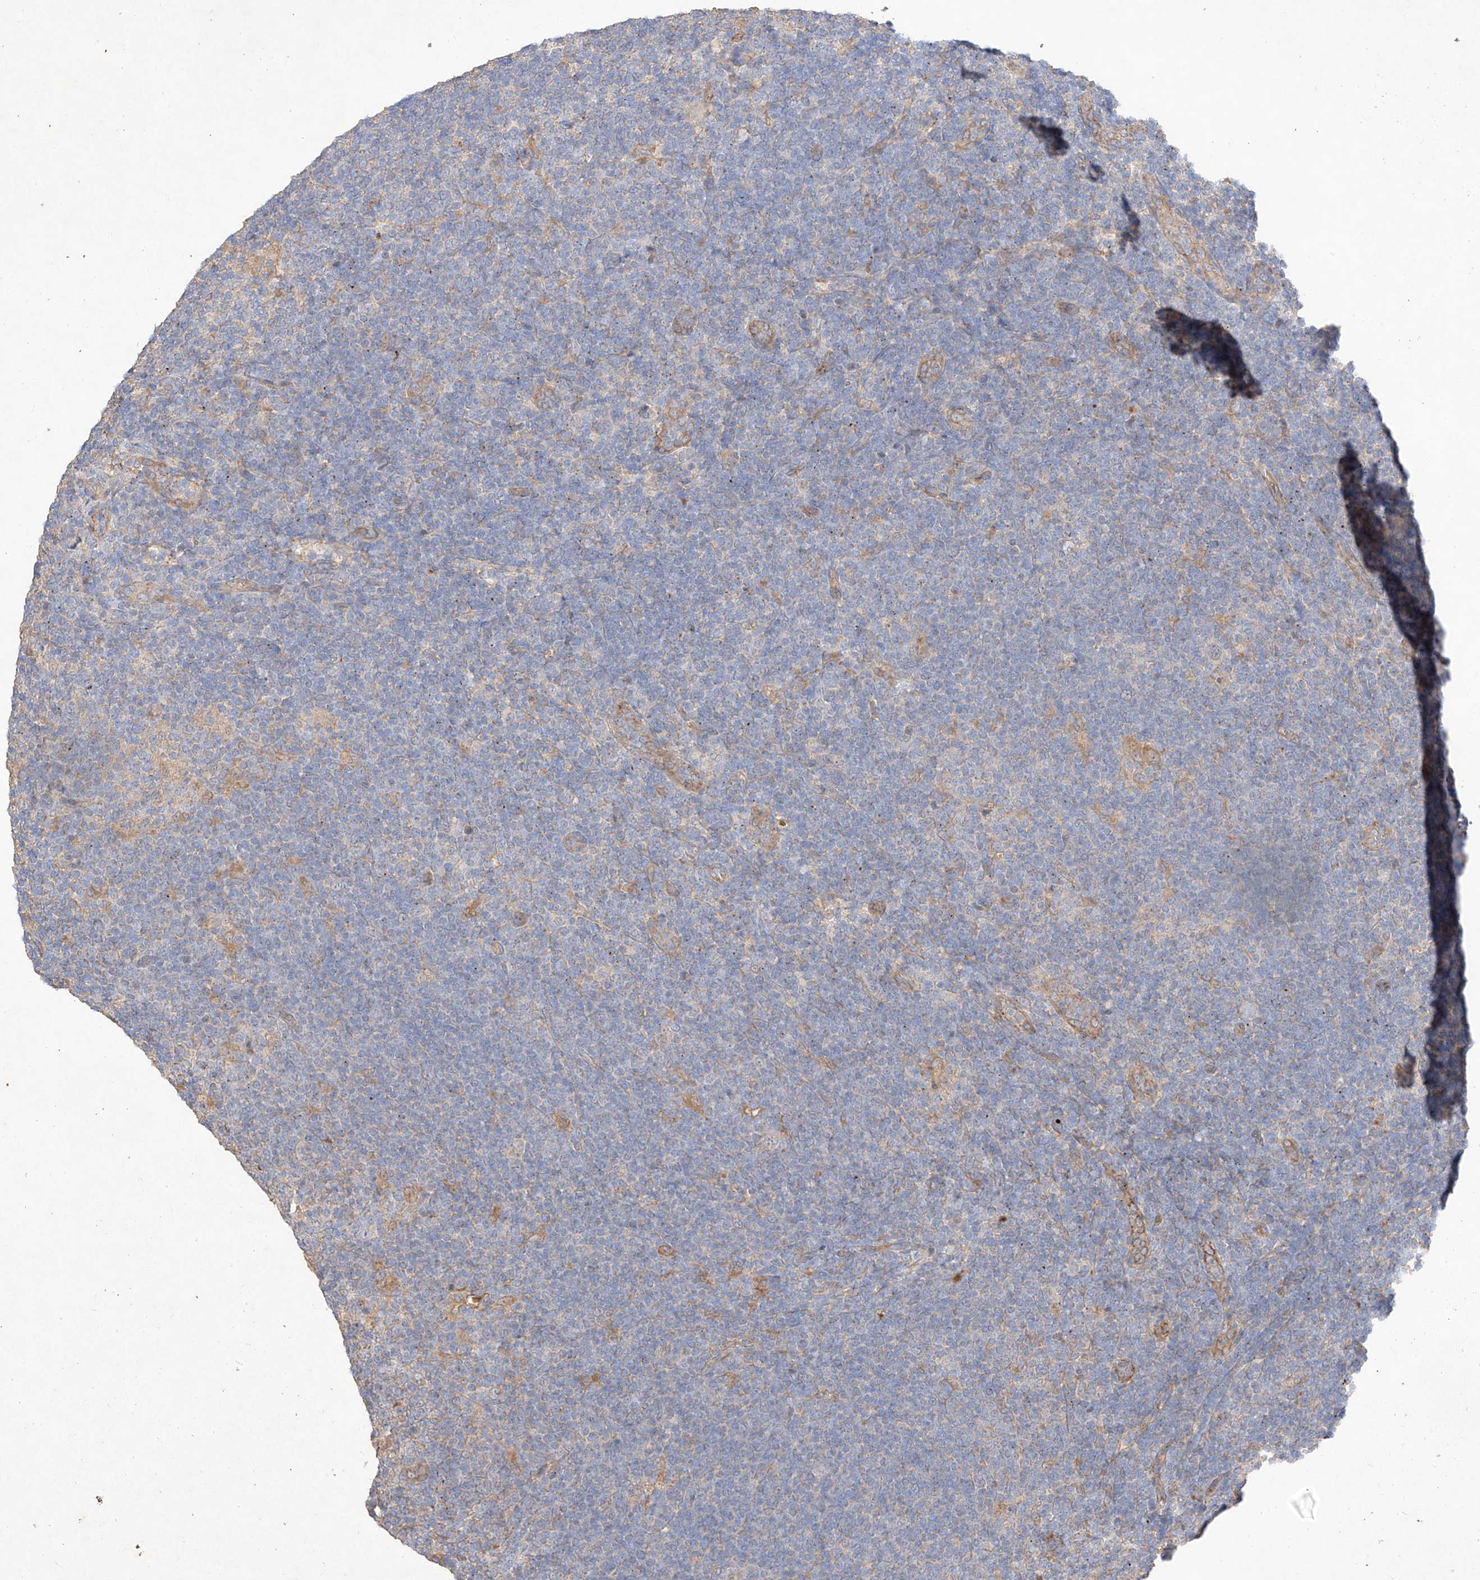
{"staining": {"intensity": "negative", "quantity": "none", "location": "none"}, "tissue": "lymphoma", "cell_type": "Tumor cells", "image_type": "cancer", "snomed": [{"axis": "morphology", "description": "Hodgkin's disease, NOS"}, {"axis": "topography", "description": "Lymph node"}], "caption": "The image exhibits no staining of tumor cells in Hodgkin's disease. (Brightfield microscopy of DAB (3,3'-diaminobenzidine) IHC at high magnification).", "gene": "C6orf62", "patient": {"sex": "female", "age": 57}}